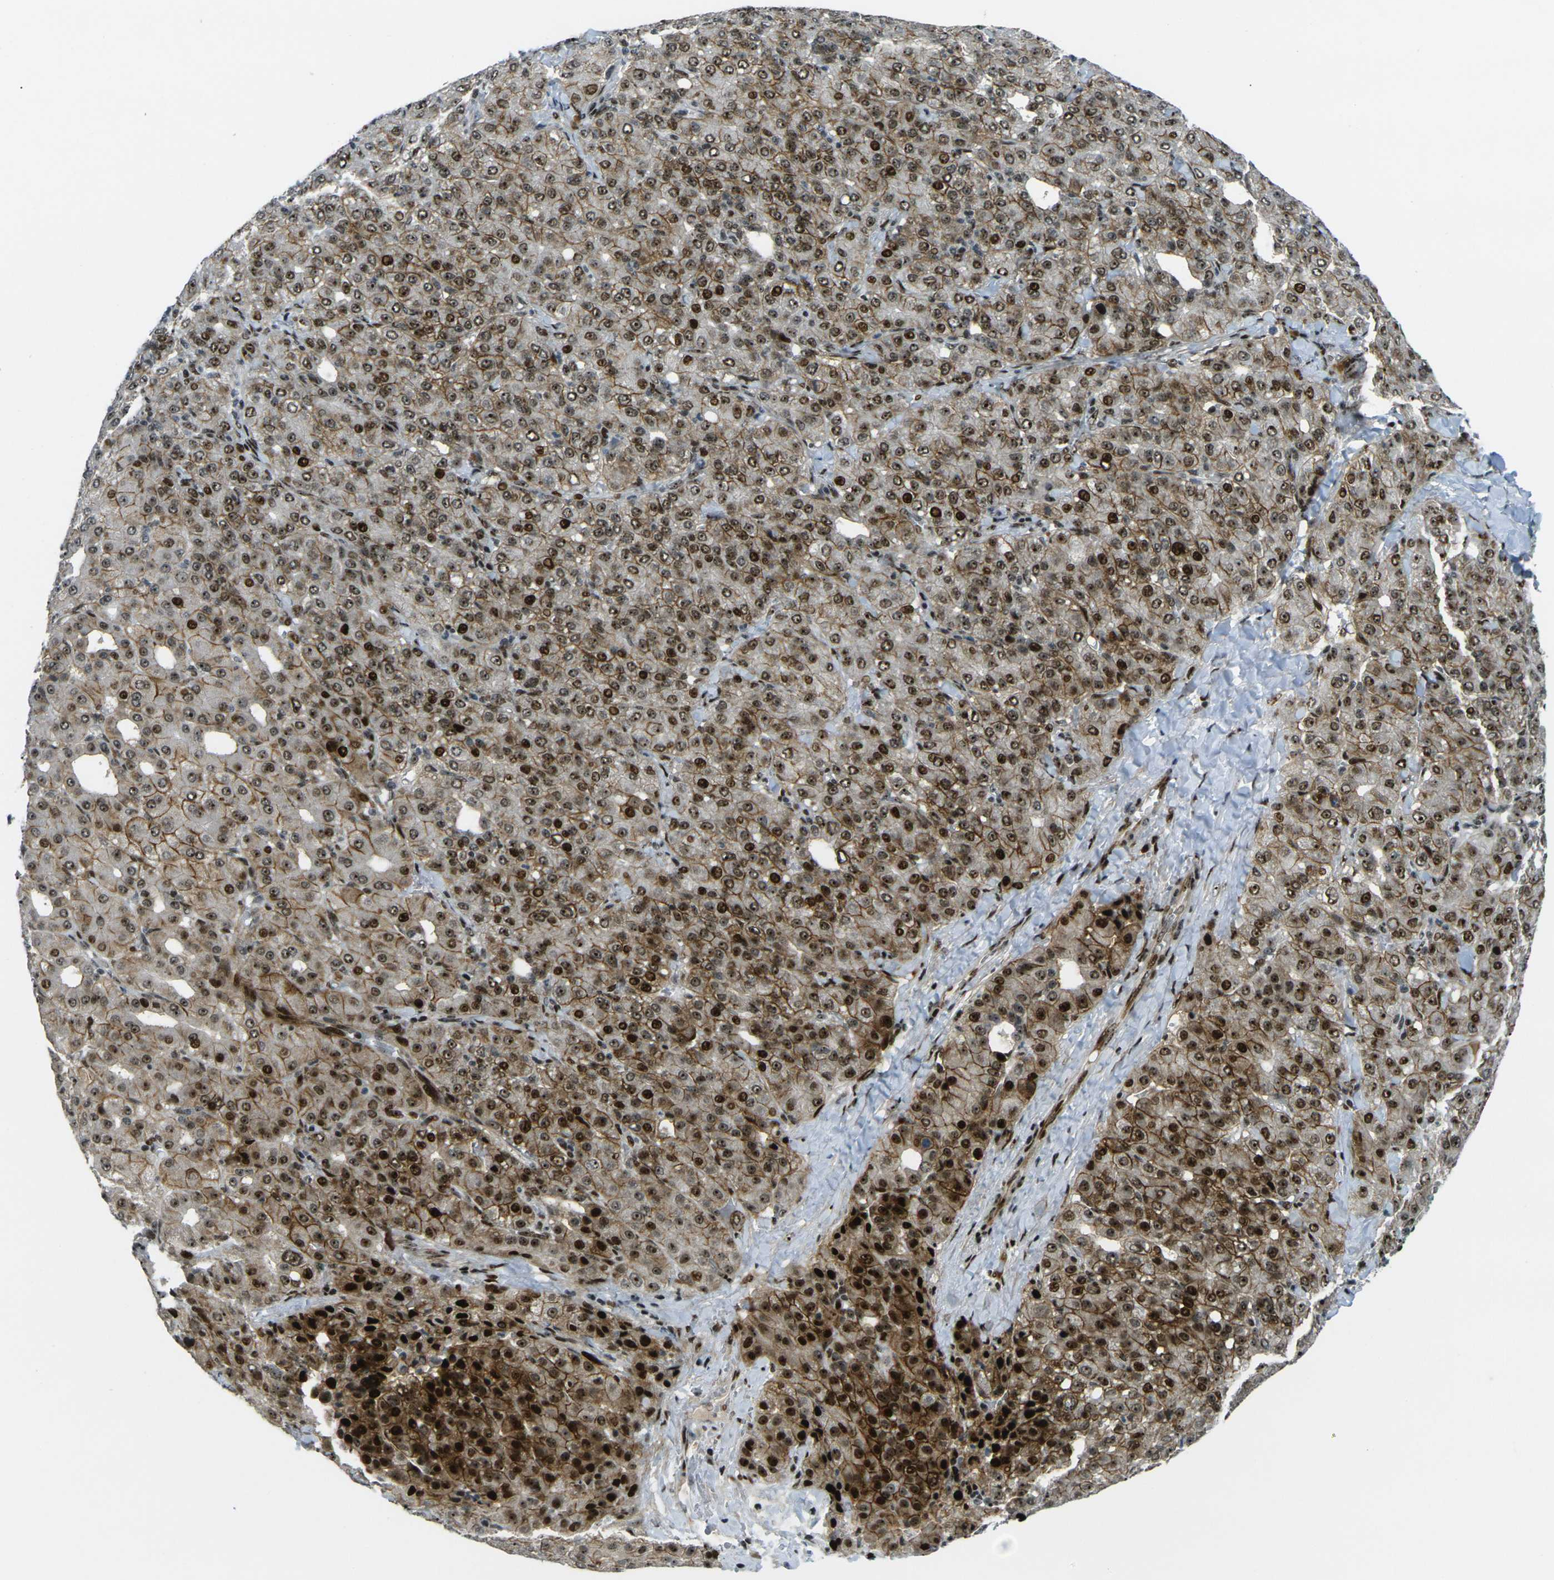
{"staining": {"intensity": "strong", "quantity": ">75%", "location": "cytoplasmic/membranous,nuclear"}, "tissue": "liver cancer", "cell_type": "Tumor cells", "image_type": "cancer", "snomed": [{"axis": "morphology", "description": "Carcinoma, Hepatocellular, NOS"}, {"axis": "topography", "description": "Liver"}], "caption": "Protein staining of liver hepatocellular carcinoma tissue demonstrates strong cytoplasmic/membranous and nuclear positivity in approximately >75% of tumor cells. (DAB IHC with brightfield microscopy, high magnification).", "gene": "UBE2C", "patient": {"sex": "male", "age": 65}}